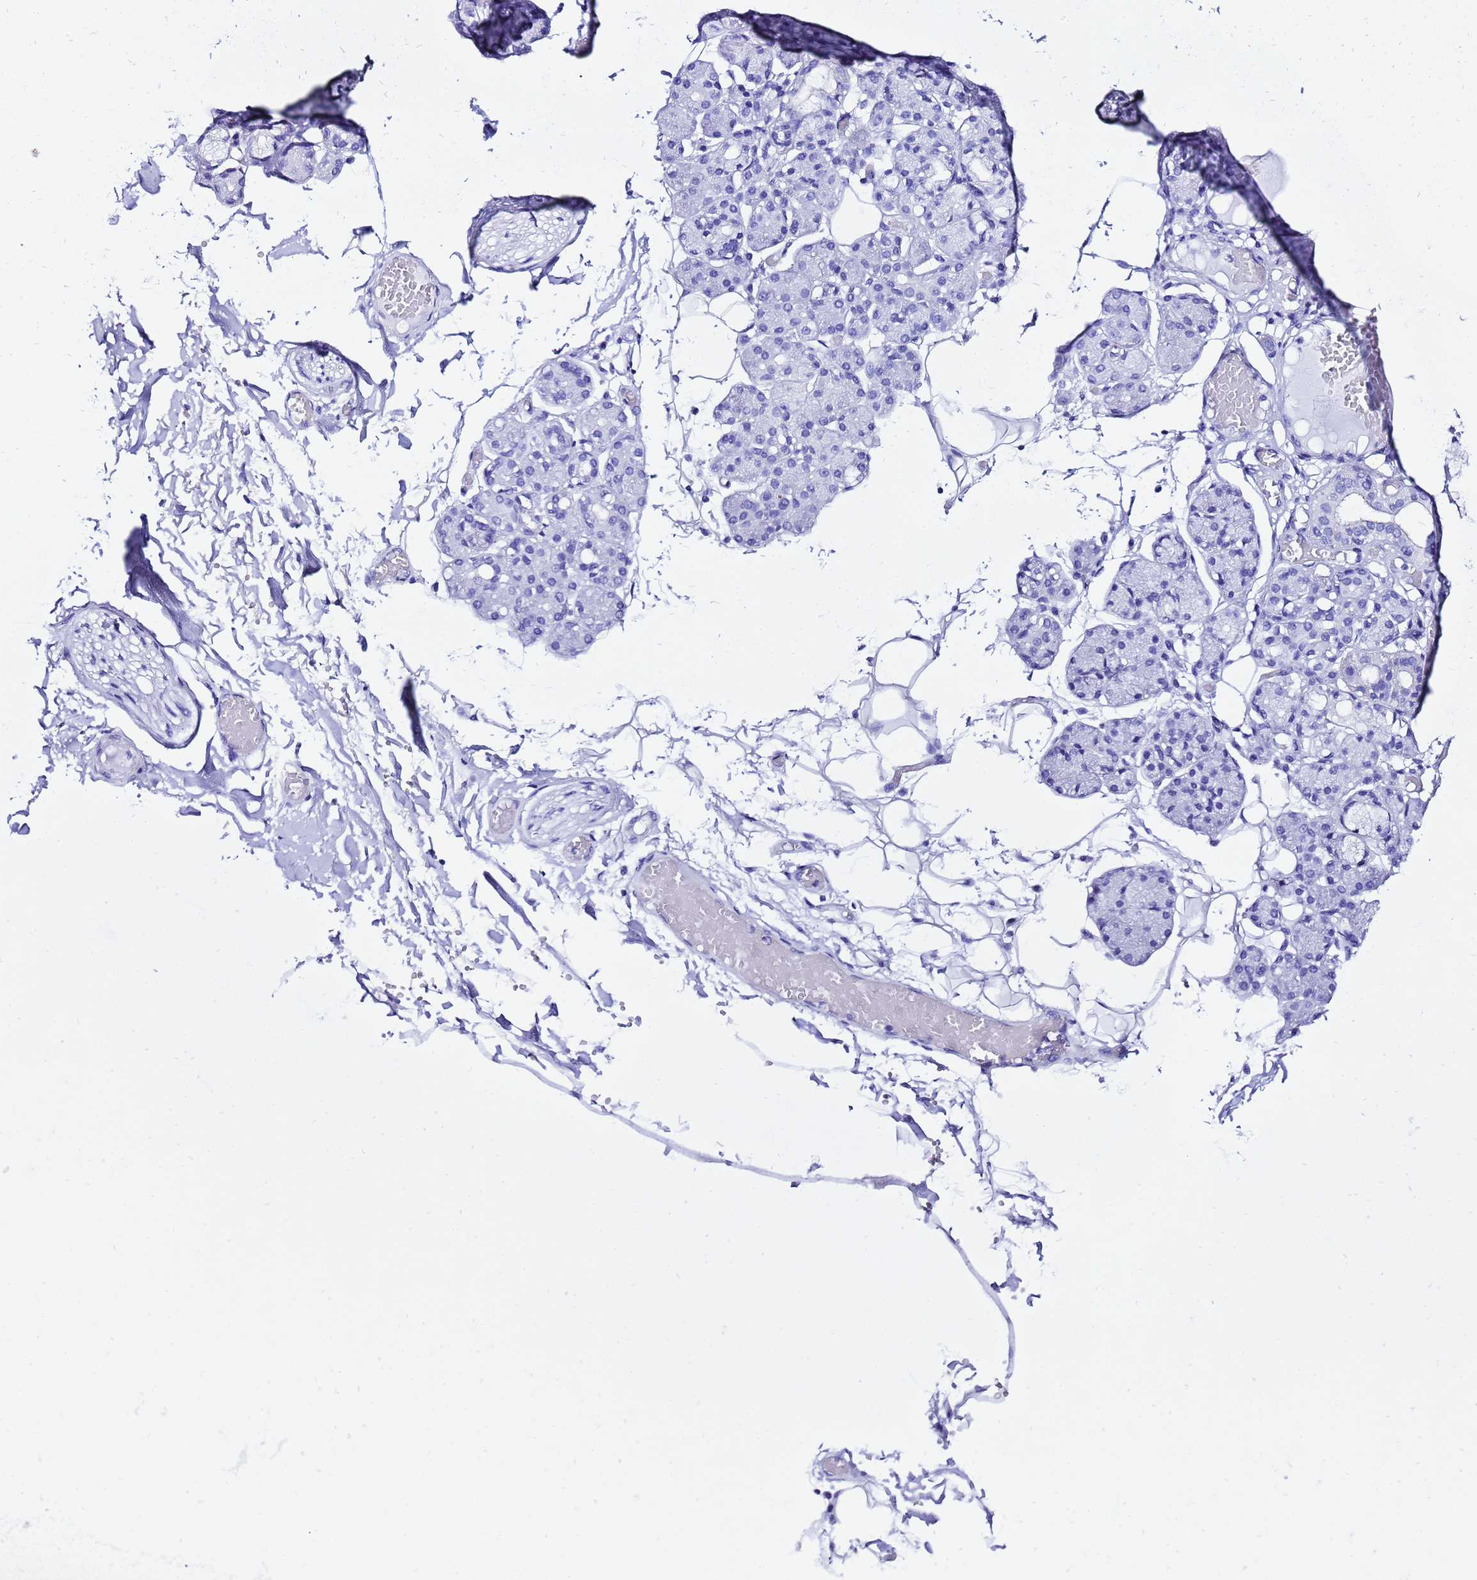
{"staining": {"intensity": "negative", "quantity": "none", "location": "none"}, "tissue": "salivary gland", "cell_type": "Glandular cells", "image_type": "normal", "snomed": [{"axis": "morphology", "description": "Normal tissue, NOS"}, {"axis": "topography", "description": "Salivary gland"}], "caption": "Immunohistochemistry (IHC) histopathology image of benign salivary gland stained for a protein (brown), which exhibits no expression in glandular cells. (DAB (3,3'-diaminobenzidine) IHC visualized using brightfield microscopy, high magnification).", "gene": "LIPF", "patient": {"sex": "male", "age": 63}}